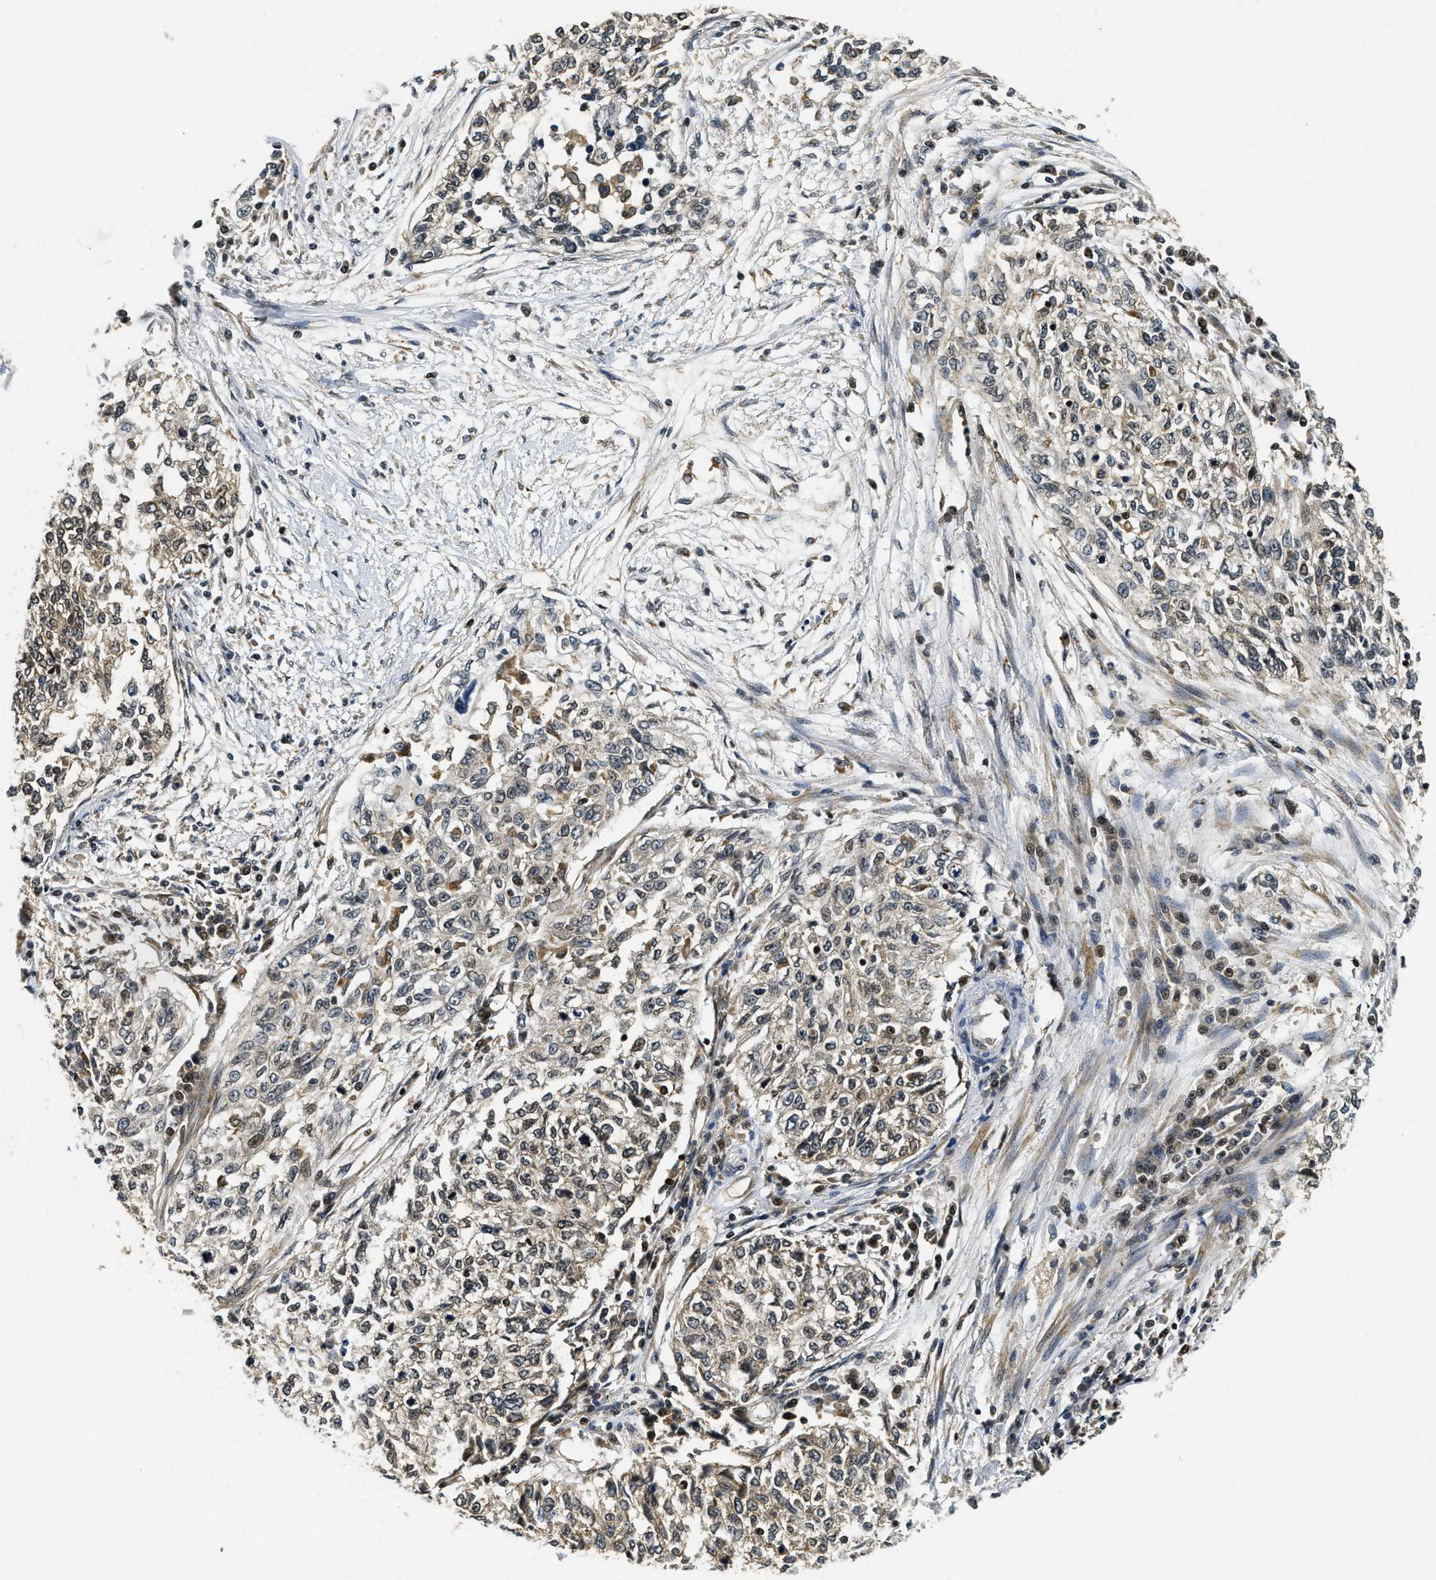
{"staining": {"intensity": "moderate", "quantity": "<25%", "location": "cytoplasmic/membranous,nuclear"}, "tissue": "cervical cancer", "cell_type": "Tumor cells", "image_type": "cancer", "snomed": [{"axis": "morphology", "description": "Squamous cell carcinoma, NOS"}, {"axis": "topography", "description": "Cervix"}], "caption": "Immunohistochemistry (IHC) of human cervical cancer displays low levels of moderate cytoplasmic/membranous and nuclear expression in about <25% of tumor cells.", "gene": "ADSL", "patient": {"sex": "female", "age": 57}}